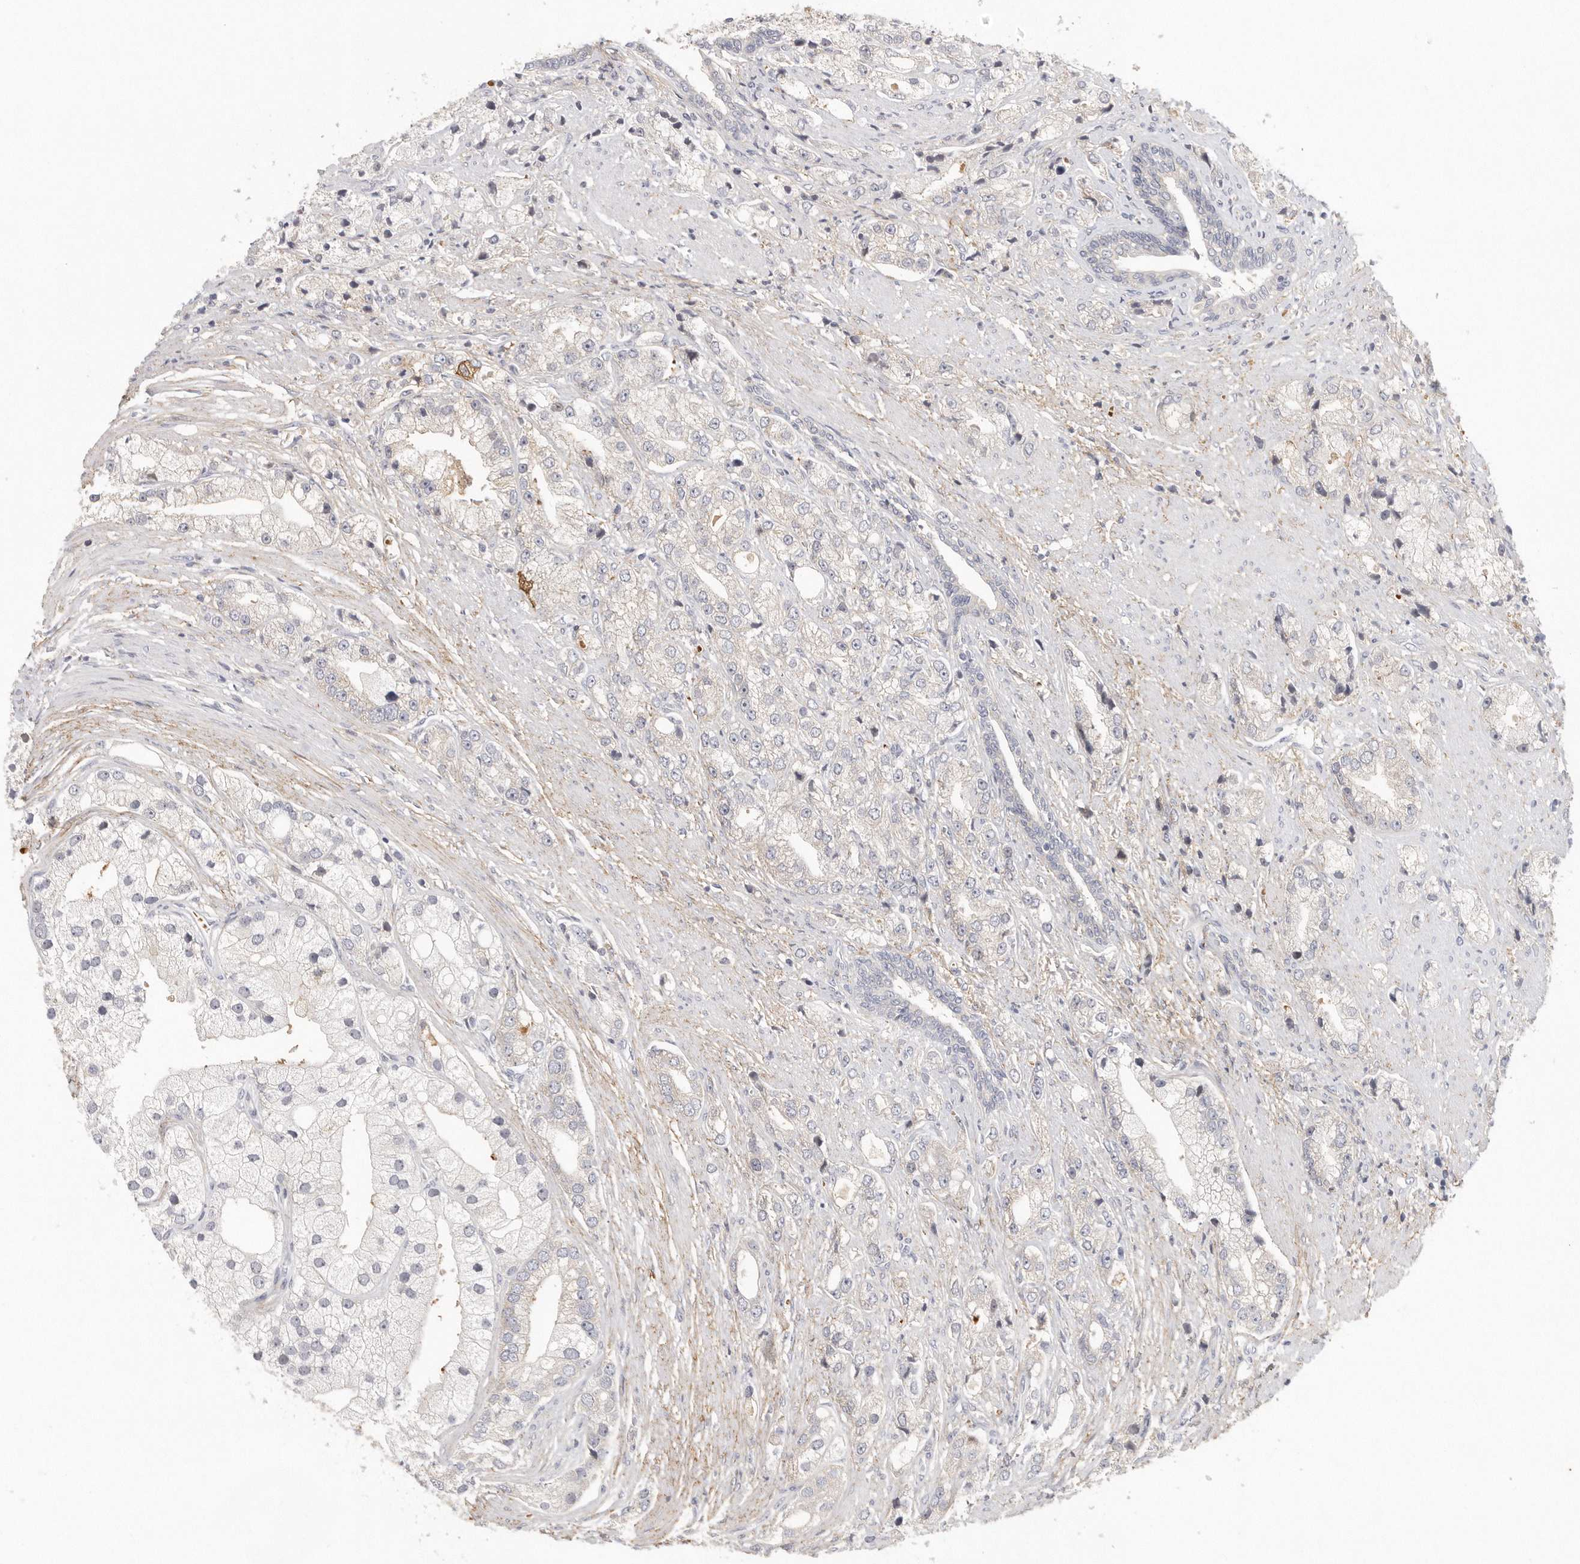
{"staining": {"intensity": "negative", "quantity": "none", "location": "none"}, "tissue": "prostate cancer", "cell_type": "Tumor cells", "image_type": "cancer", "snomed": [{"axis": "morphology", "description": "Adenocarcinoma, High grade"}, {"axis": "topography", "description": "Prostate"}], "caption": "This is an IHC histopathology image of human prostate adenocarcinoma (high-grade). There is no positivity in tumor cells.", "gene": "CFAP298", "patient": {"sex": "male", "age": 50}}